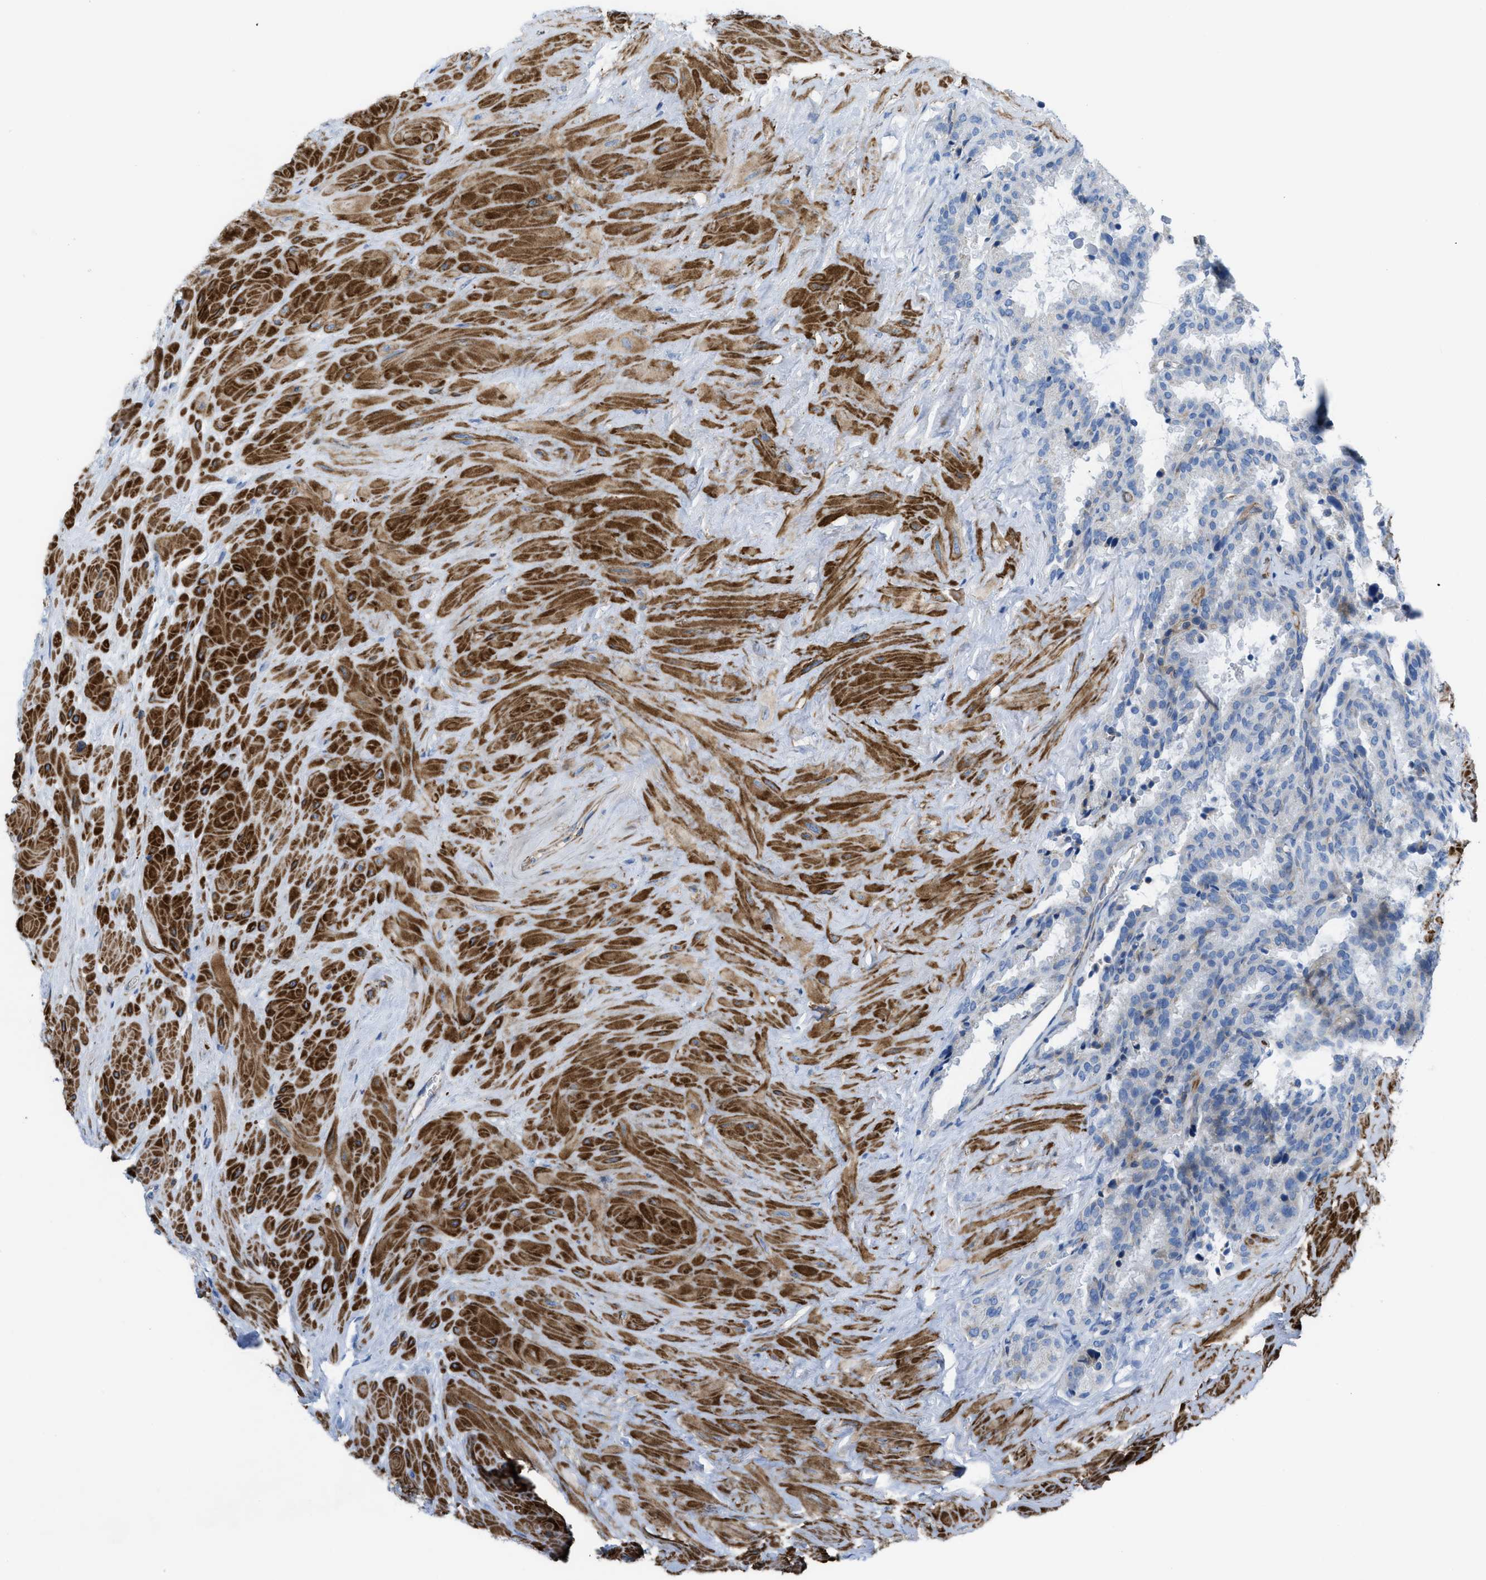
{"staining": {"intensity": "negative", "quantity": "none", "location": "none"}, "tissue": "seminal vesicle", "cell_type": "Glandular cells", "image_type": "normal", "snomed": [{"axis": "morphology", "description": "Normal tissue, NOS"}, {"axis": "topography", "description": "Seminal veicle"}], "caption": "IHC photomicrograph of normal seminal vesicle stained for a protein (brown), which exhibits no expression in glandular cells.", "gene": "KCNH7", "patient": {"sex": "male", "age": 46}}